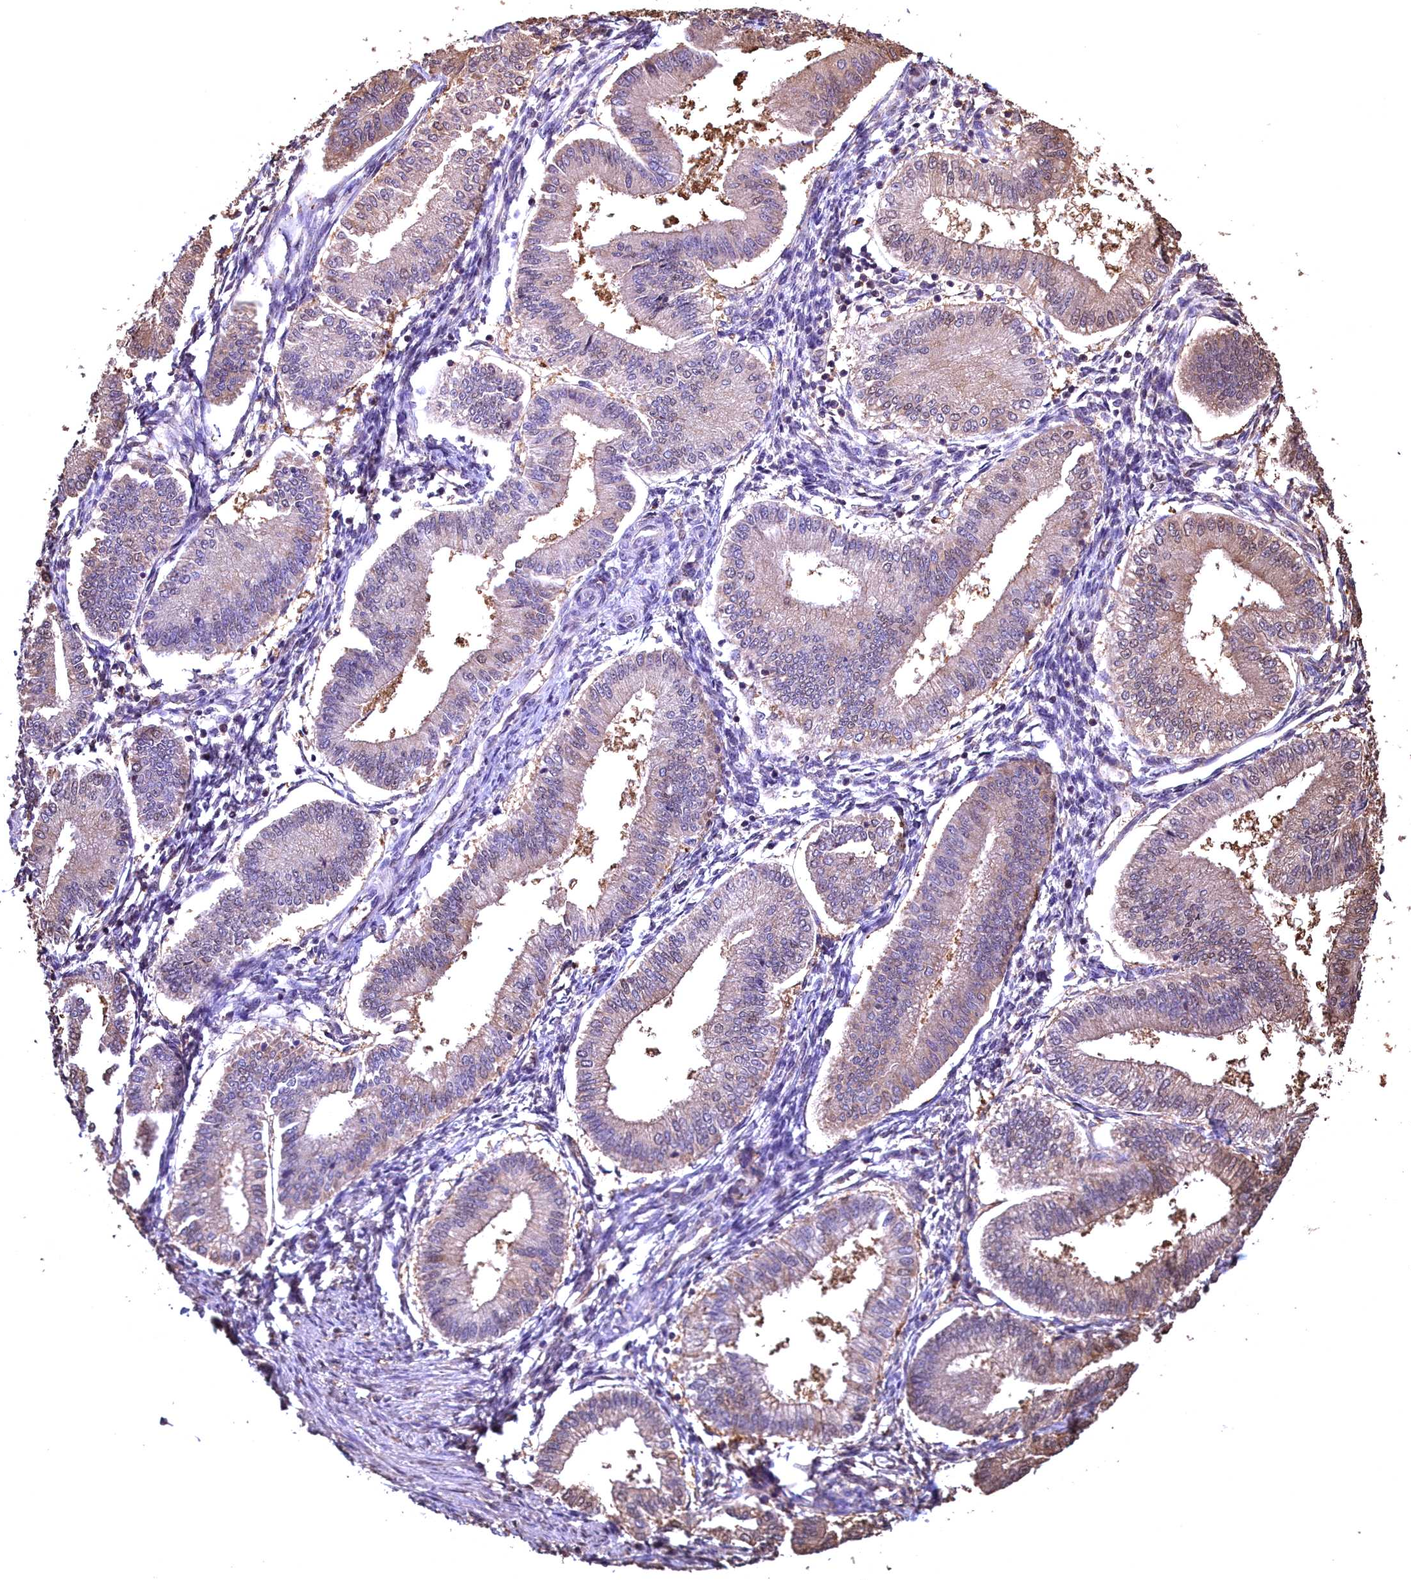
{"staining": {"intensity": "negative", "quantity": "none", "location": "none"}, "tissue": "endometrium", "cell_type": "Cells in endometrial stroma", "image_type": "normal", "snomed": [{"axis": "morphology", "description": "Normal tissue, NOS"}, {"axis": "topography", "description": "Endometrium"}], "caption": "Immunohistochemical staining of unremarkable endometrium displays no significant expression in cells in endometrial stroma.", "gene": "GAPDH", "patient": {"sex": "female", "age": 39}}